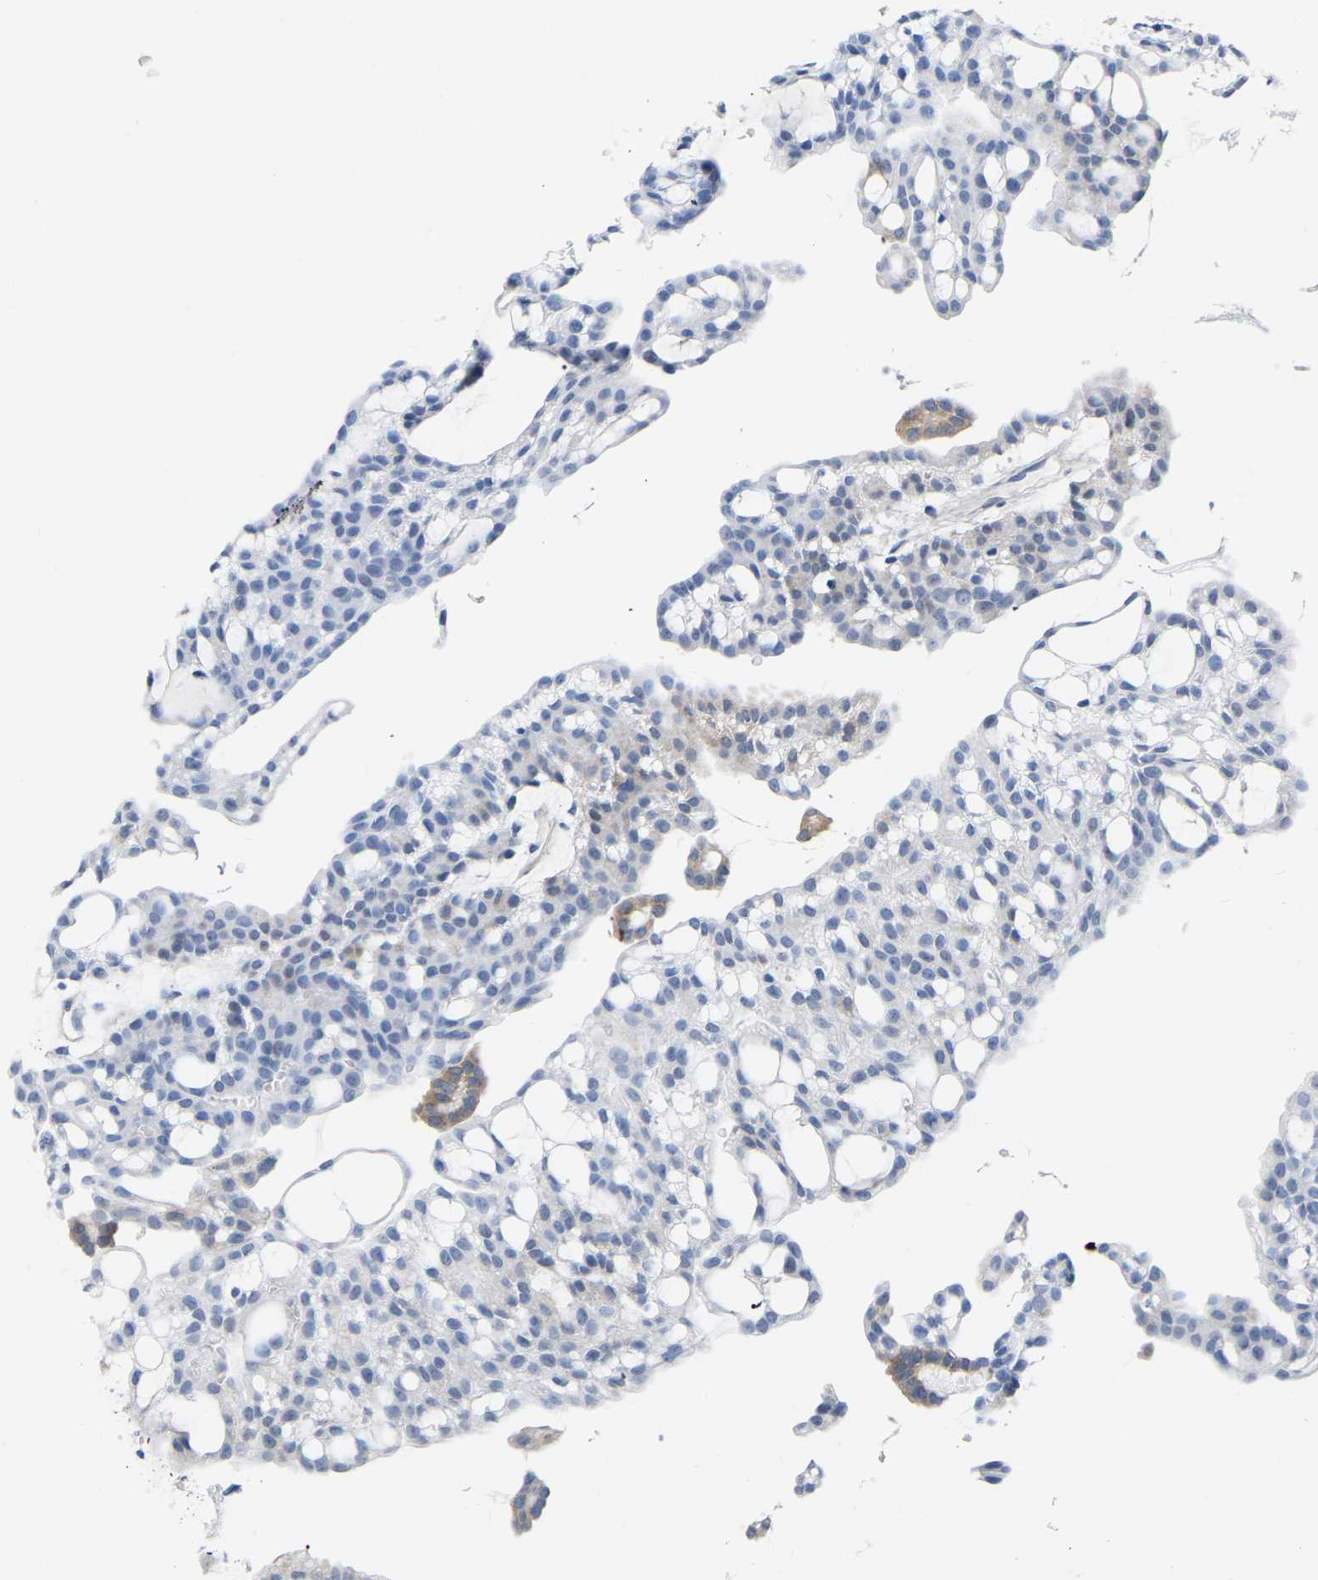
{"staining": {"intensity": "weak", "quantity": "<25%", "location": "cytoplasmic/membranous"}, "tissue": "renal cancer", "cell_type": "Tumor cells", "image_type": "cancer", "snomed": [{"axis": "morphology", "description": "Adenocarcinoma, NOS"}, {"axis": "topography", "description": "Kidney"}], "caption": "High magnification brightfield microscopy of adenocarcinoma (renal) stained with DAB (brown) and counterstained with hematoxylin (blue): tumor cells show no significant staining.", "gene": "ABTB2", "patient": {"sex": "male", "age": 63}}